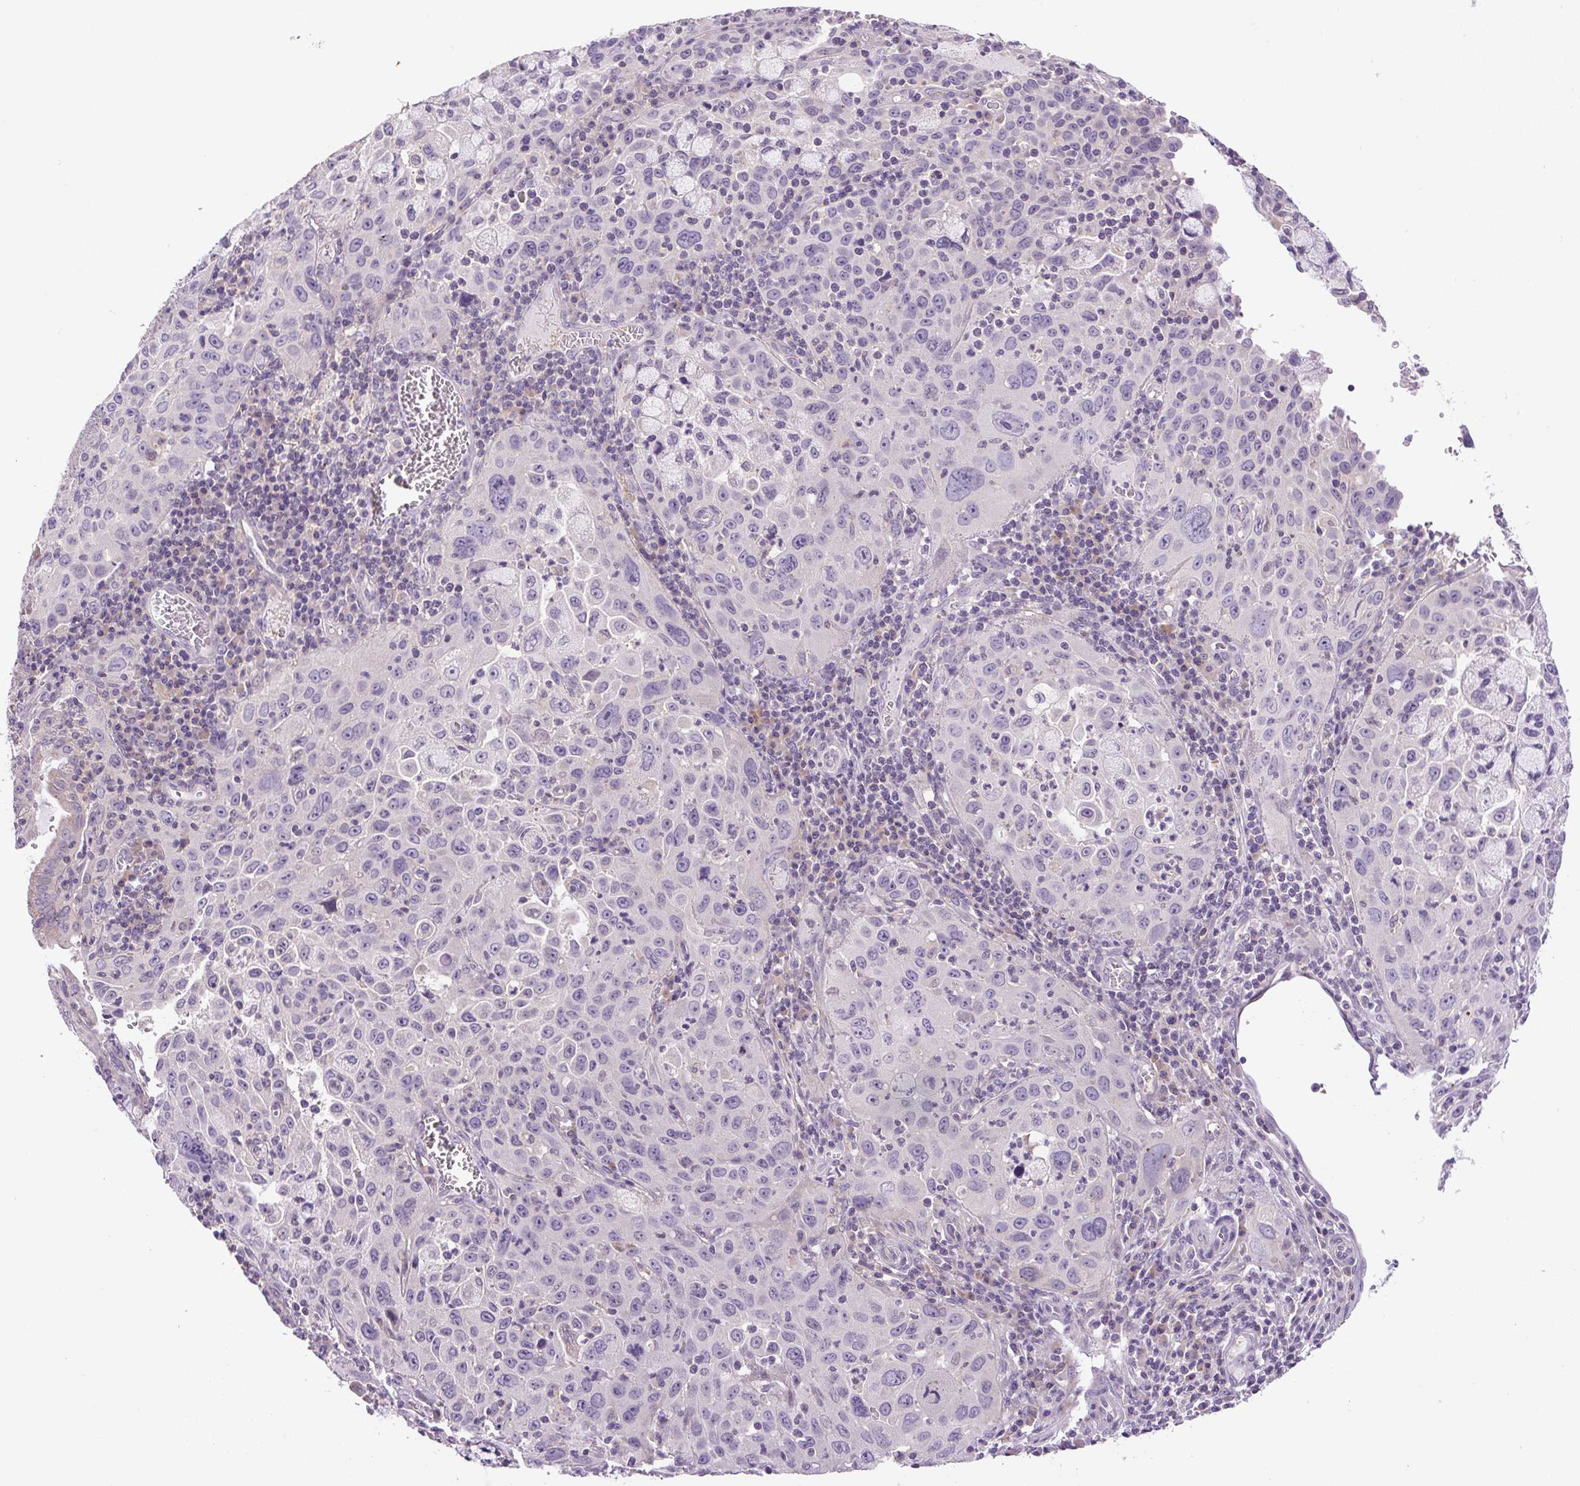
{"staining": {"intensity": "negative", "quantity": "none", "location": "none"}, "tissue": "cervical cancer", "cell_type": "Tumor cells", "image_type": "cancer", "snomed": [{"axis": "morphology", "description": "Squamous cell carcinoma, NOS"}, {"axis": "topography", "description": "Cervix"}], "caption": "Human cervical squamous cell carcinoma stained for a protein using IHC displays no staining in tumor cells.", "gene": "UBL3", "patient": {"sex": "female", "age": 42}}